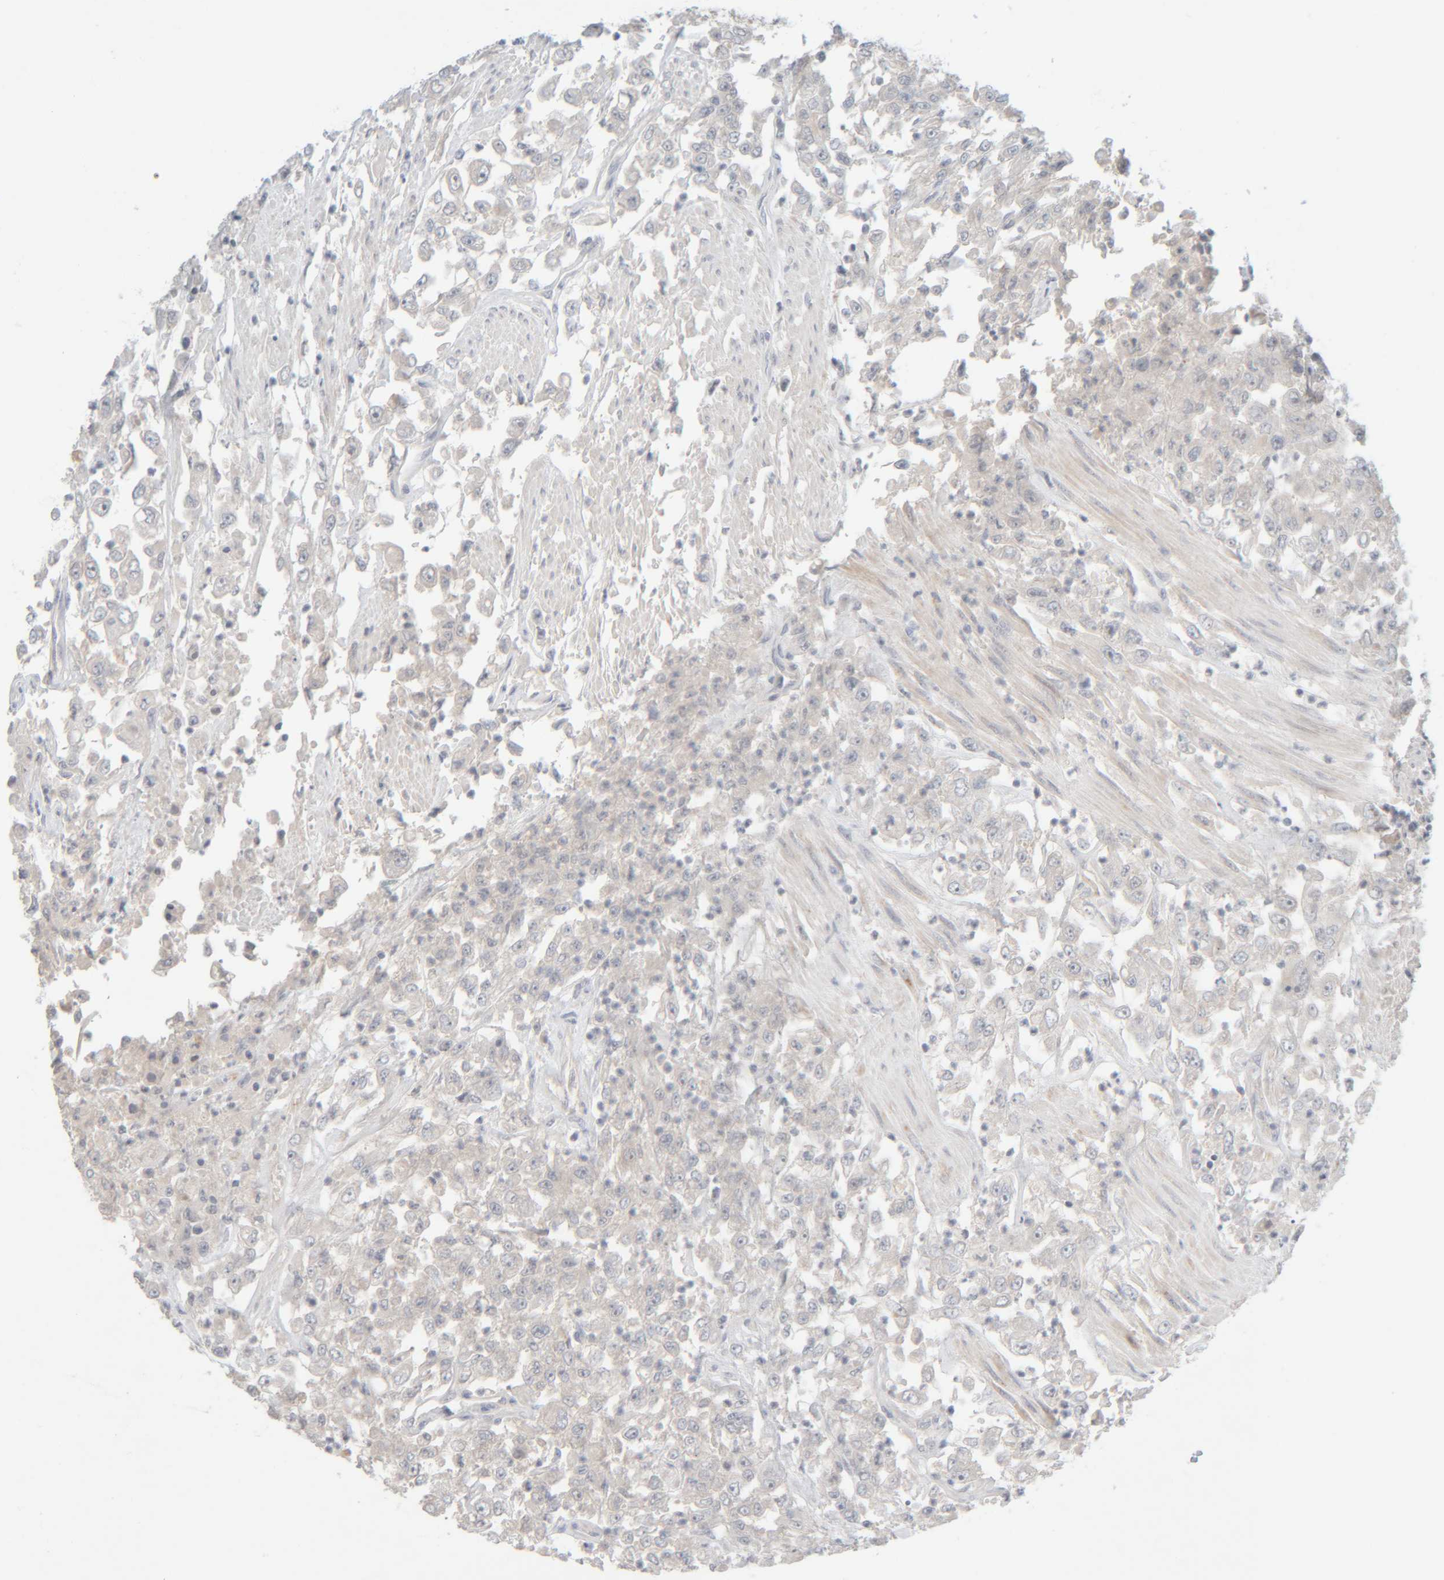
{"staining": {"intensity": "negative", "quantity": "none", "location": "none"}, "tissue": "urothelial cancer", "cell_type": "Tumor cells", "image_type": "cancer", "snomed": [{"axis": "morphology", "description": "Urothelial carcinoma, High grade"}, {"axis": "topography", "description": "Urinary bladder"}], "caption": "DAB immunohistochemical staining of human high-grade urothelial carcinoma shows no significant staining in tumor cells.", "gene": "CHKA", "patient": {"sex": "male", "age": 46}}